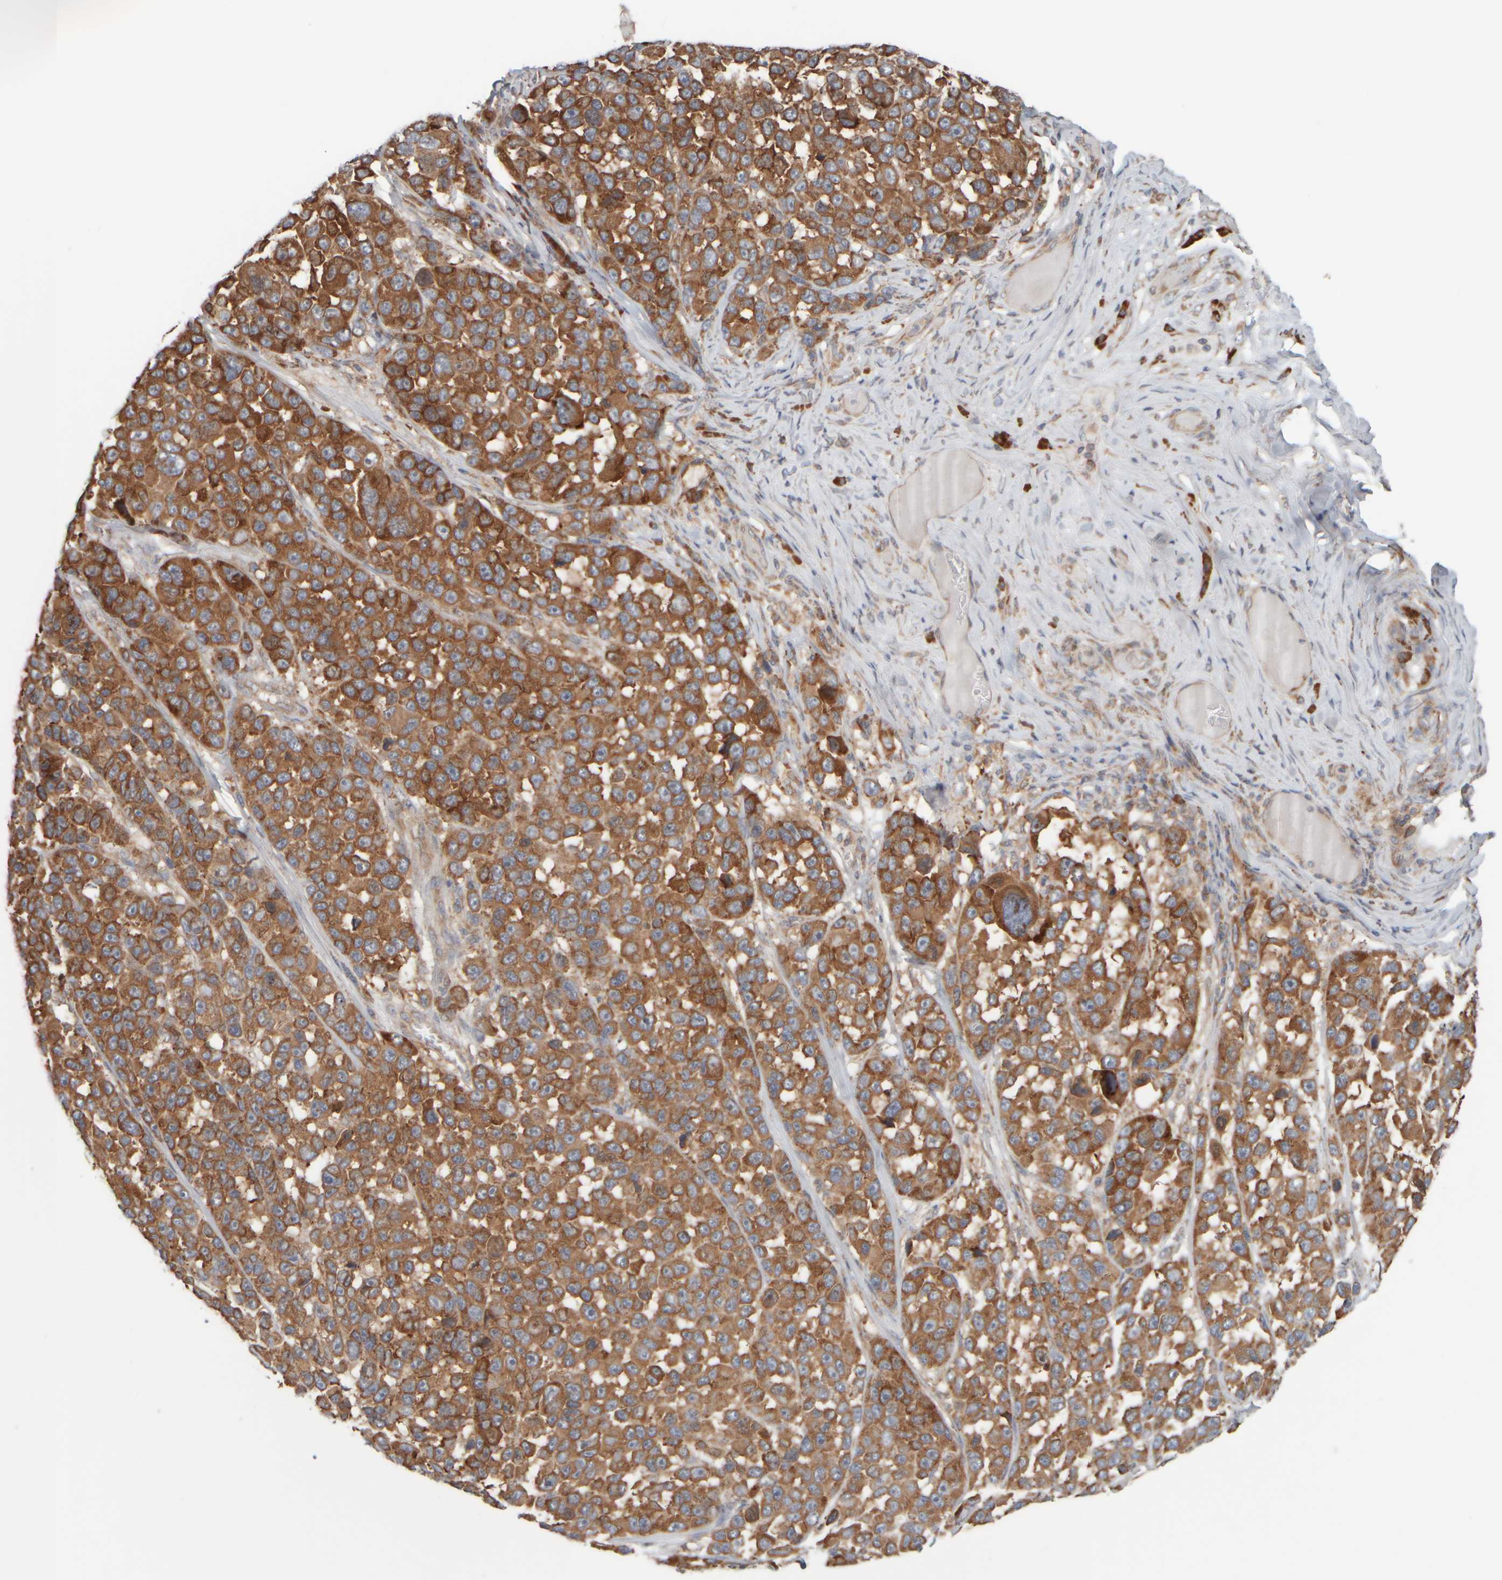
{"staining": {"intensity": "strong", "quantity": ">75%", "location": "cytoplasmic/membranous"}, "tissue": "melanoma", "cell_type": "Tumor cells", "image_type": "cancer", "snomed": [{"axis": "morphology", "description": "Malignant melanoma, NOS"}, {"axis": "topography", "description": "Skin"}], "caption": "A brown stain highlights strong cytoplasmic/membranous staining of a protein in human malignant melanoma tumor cells.", "gene": "EIF2B3", "patient": {"sex": "male", "age": 53}}